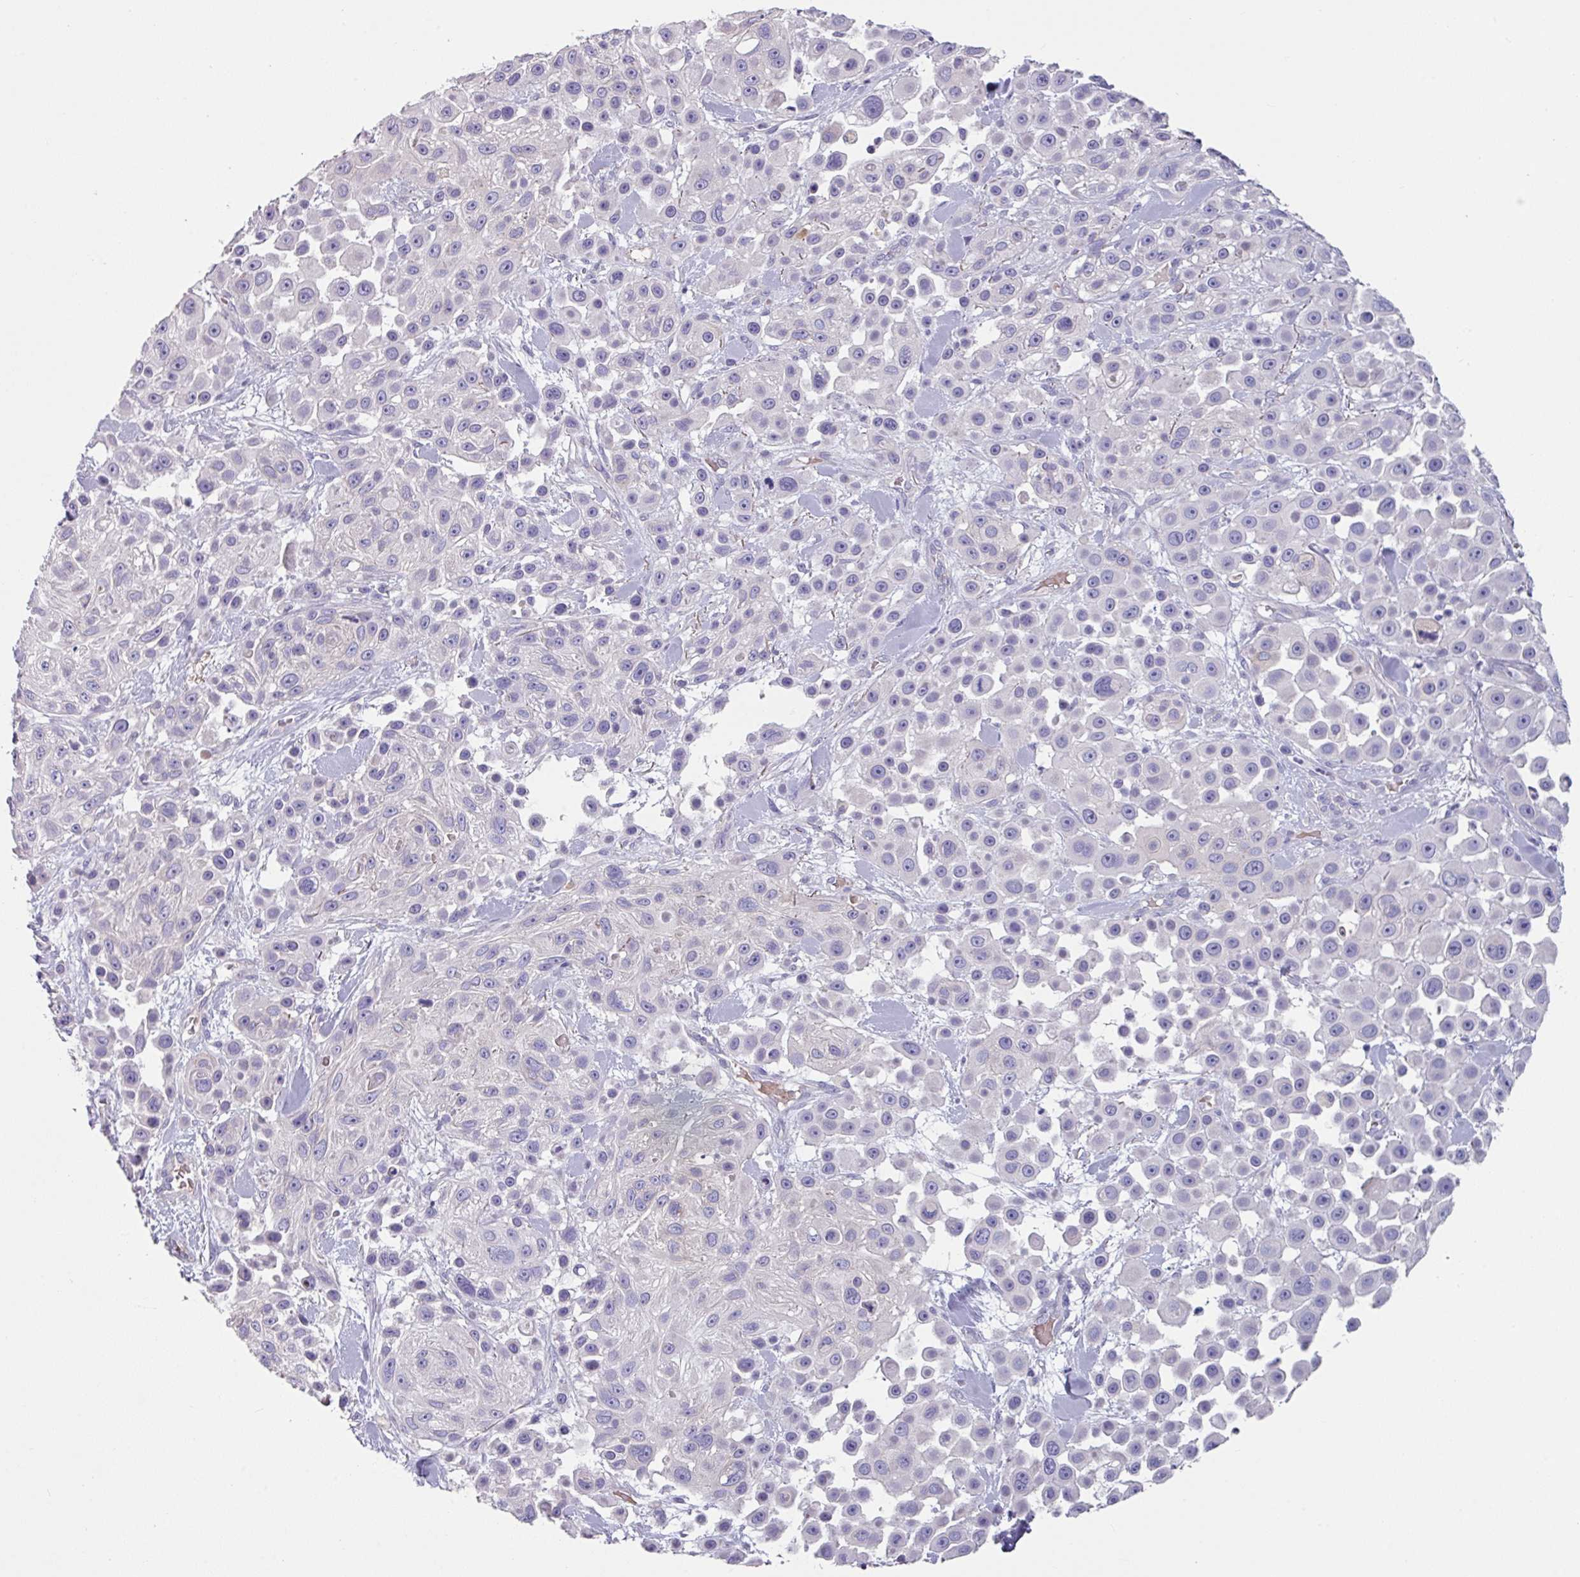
{"staining": {"intensity": "negative", "quantity": "none", "location": "none"}, "tissue": "skin cancer", "cell_type": "Tumor cells", "image_type": "cancer", "snomed": [{"axis": "morphology", "description": "Squamous cell carcinoma, NOS"}, {"axis": "topography", "description": "Skin"}], "caption": "IHC histopathology image of neoplastic tissue: human skin squamous cell carcinoma stained with DAB (3,3'-diaminobenzidine) exhibits no significant protein positivity in tumor cells. Nuclei are stained in blue.", "gene": "TMEM132A", "patient": {"sex": "male", "age": 67}}